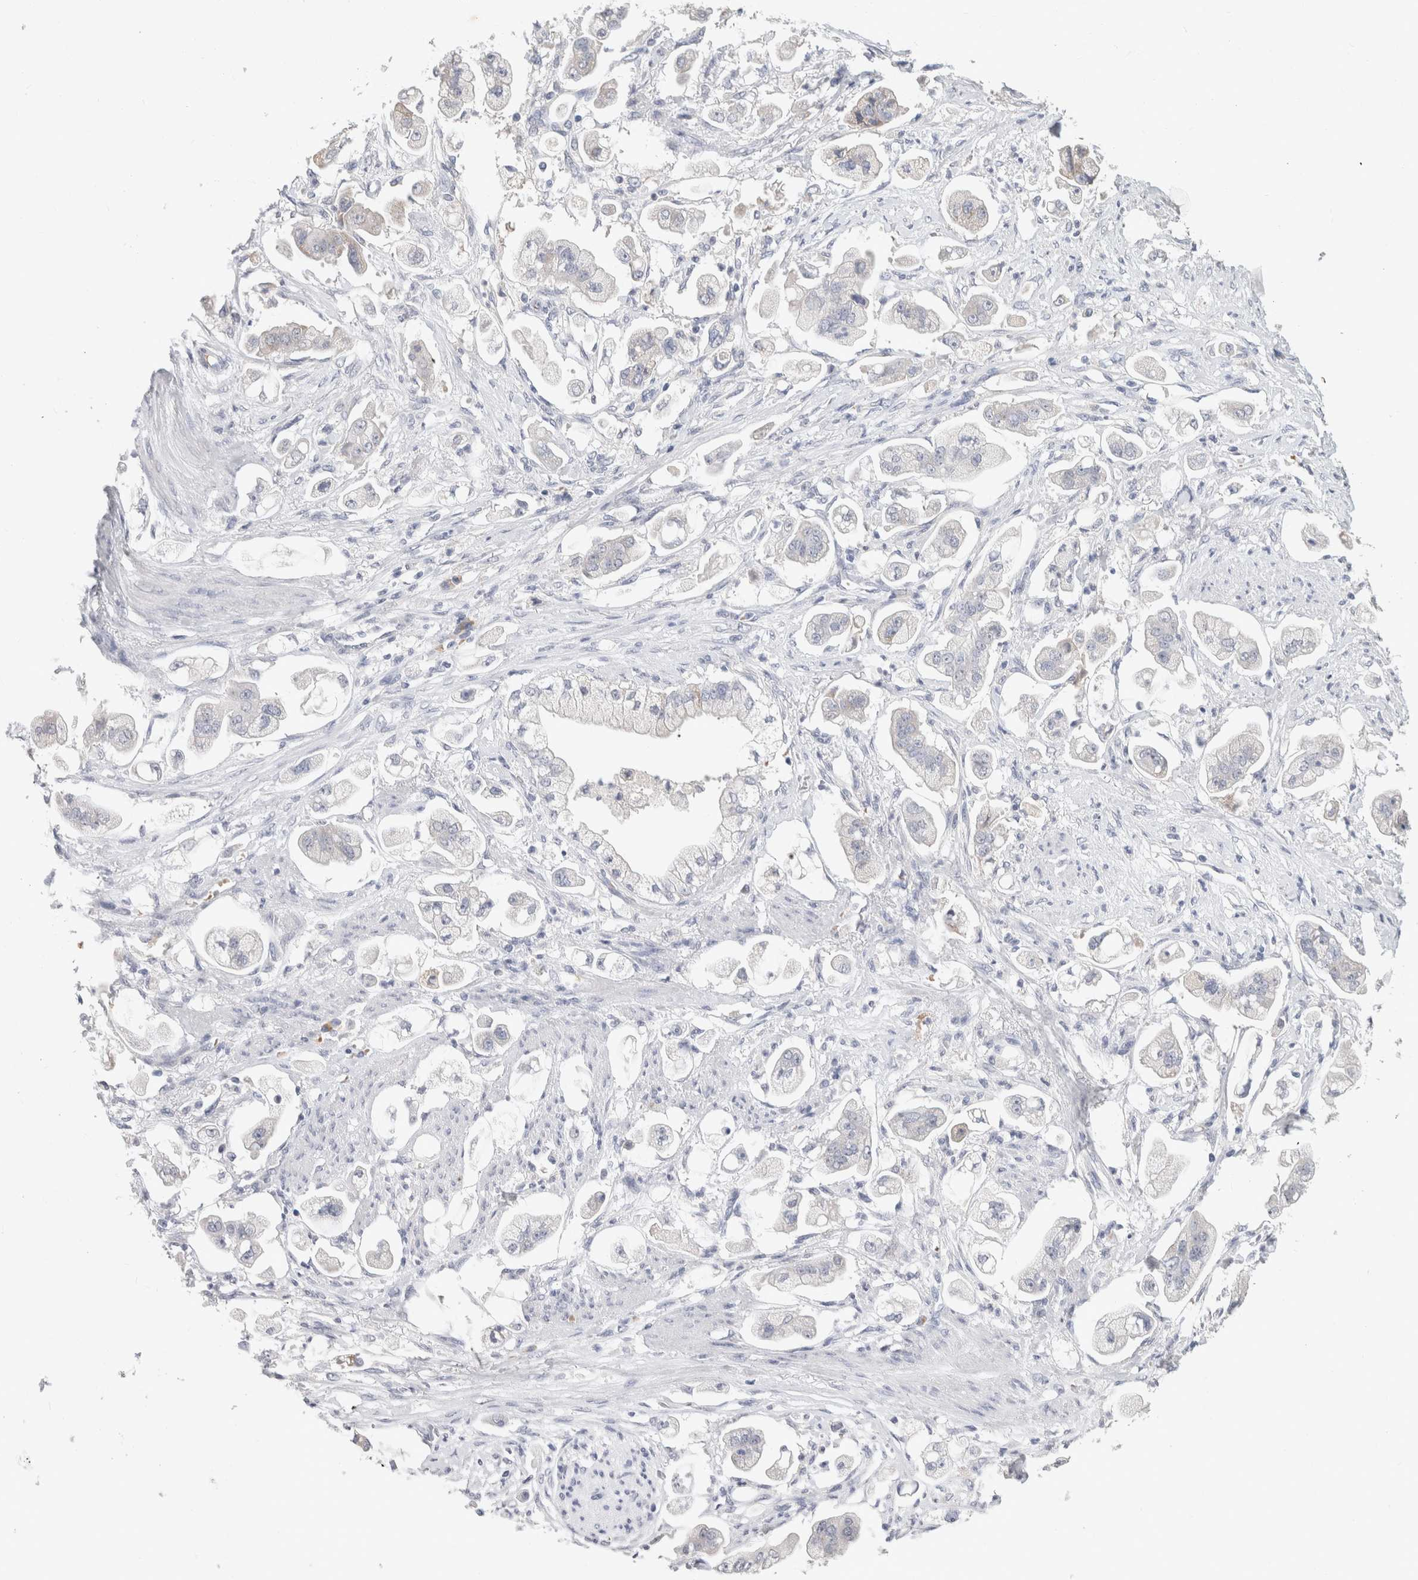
{"staining": {"intensity": "negative", "quantity": "none", "location": "none"}, "tissue": "stomach cancer", "cell_type": "Tumor cells", "image_type": "cancer", "snomed": [{"axis": "morphology", "description": "Adenocarcinoma, NOS"}, {"axis": "topography", "description": "Stomach"}], "caption": "The photomicrograph demonstrates no staining of tumor cells in adenocarcinoma (stomach).", "gene": "SCGB1A1", "patient": {"sex": "male", "age": 62}}